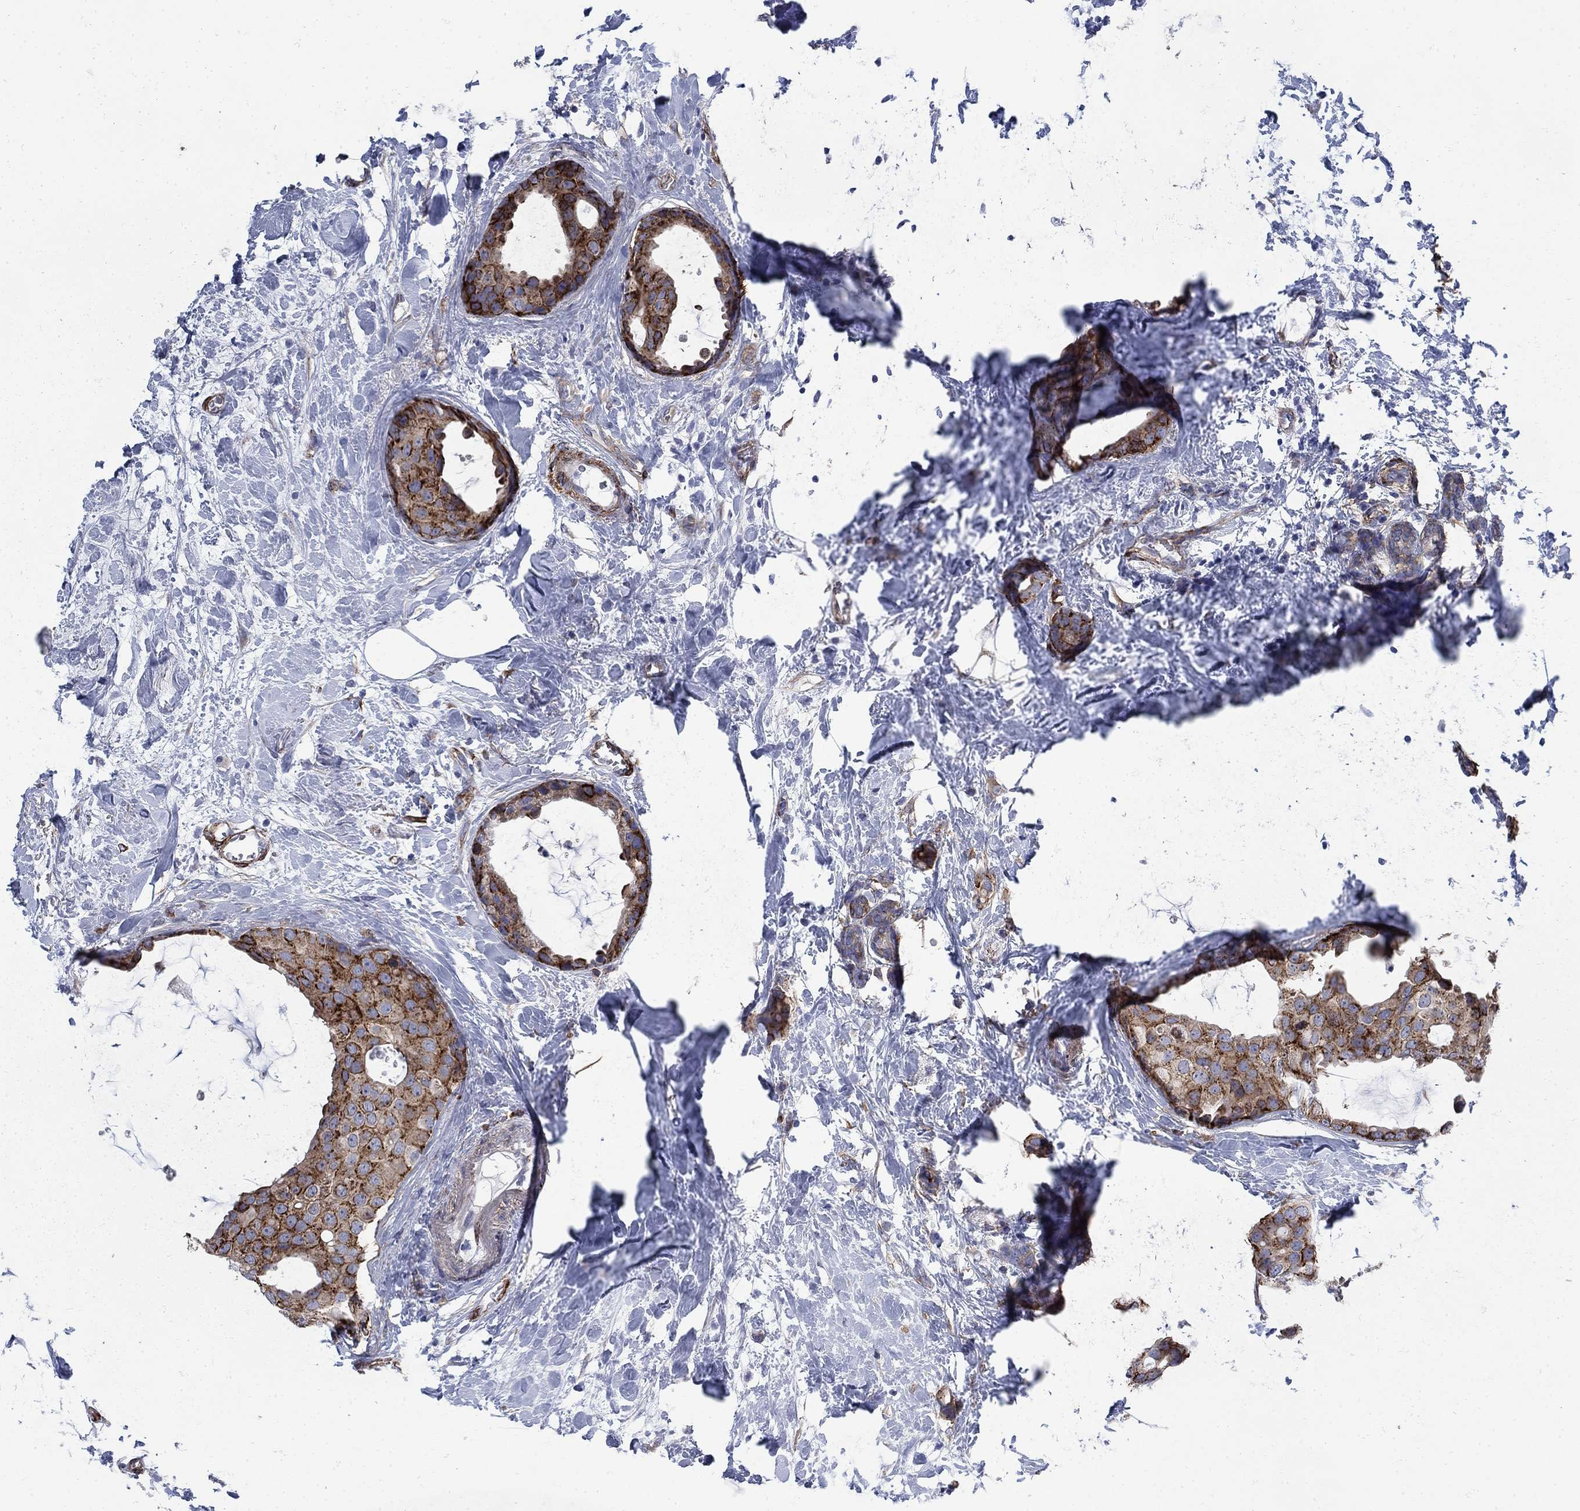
{"staining": {"intensity": "strong", "quantity": "25%-75%", "location": "cytoplasmic/membranous"}, "tissue": "breast cancer", "cell_type": "Tumor cells", "image_type": "cancer", "snomed": [{"axis": "morphology", "description": "Duct carcinoma"}, {"axis": "topography", "description": "Breast"}], "caption": "Breast intraductal carcinoma stained with DAB (3,3'-diaminobenzidine) IHC exhibits high levels of strong cytoplasmic/membranous expression in about 25%-75% of tumor cells. The staining was performed using DAB (3,3'-diaminobenzidine), with brown indicating positive protein expression. Nuclei are stained blue with hematoxylin.", "gene": "SEPTIN8", "patient": {"sex": "female", "age": 45}}